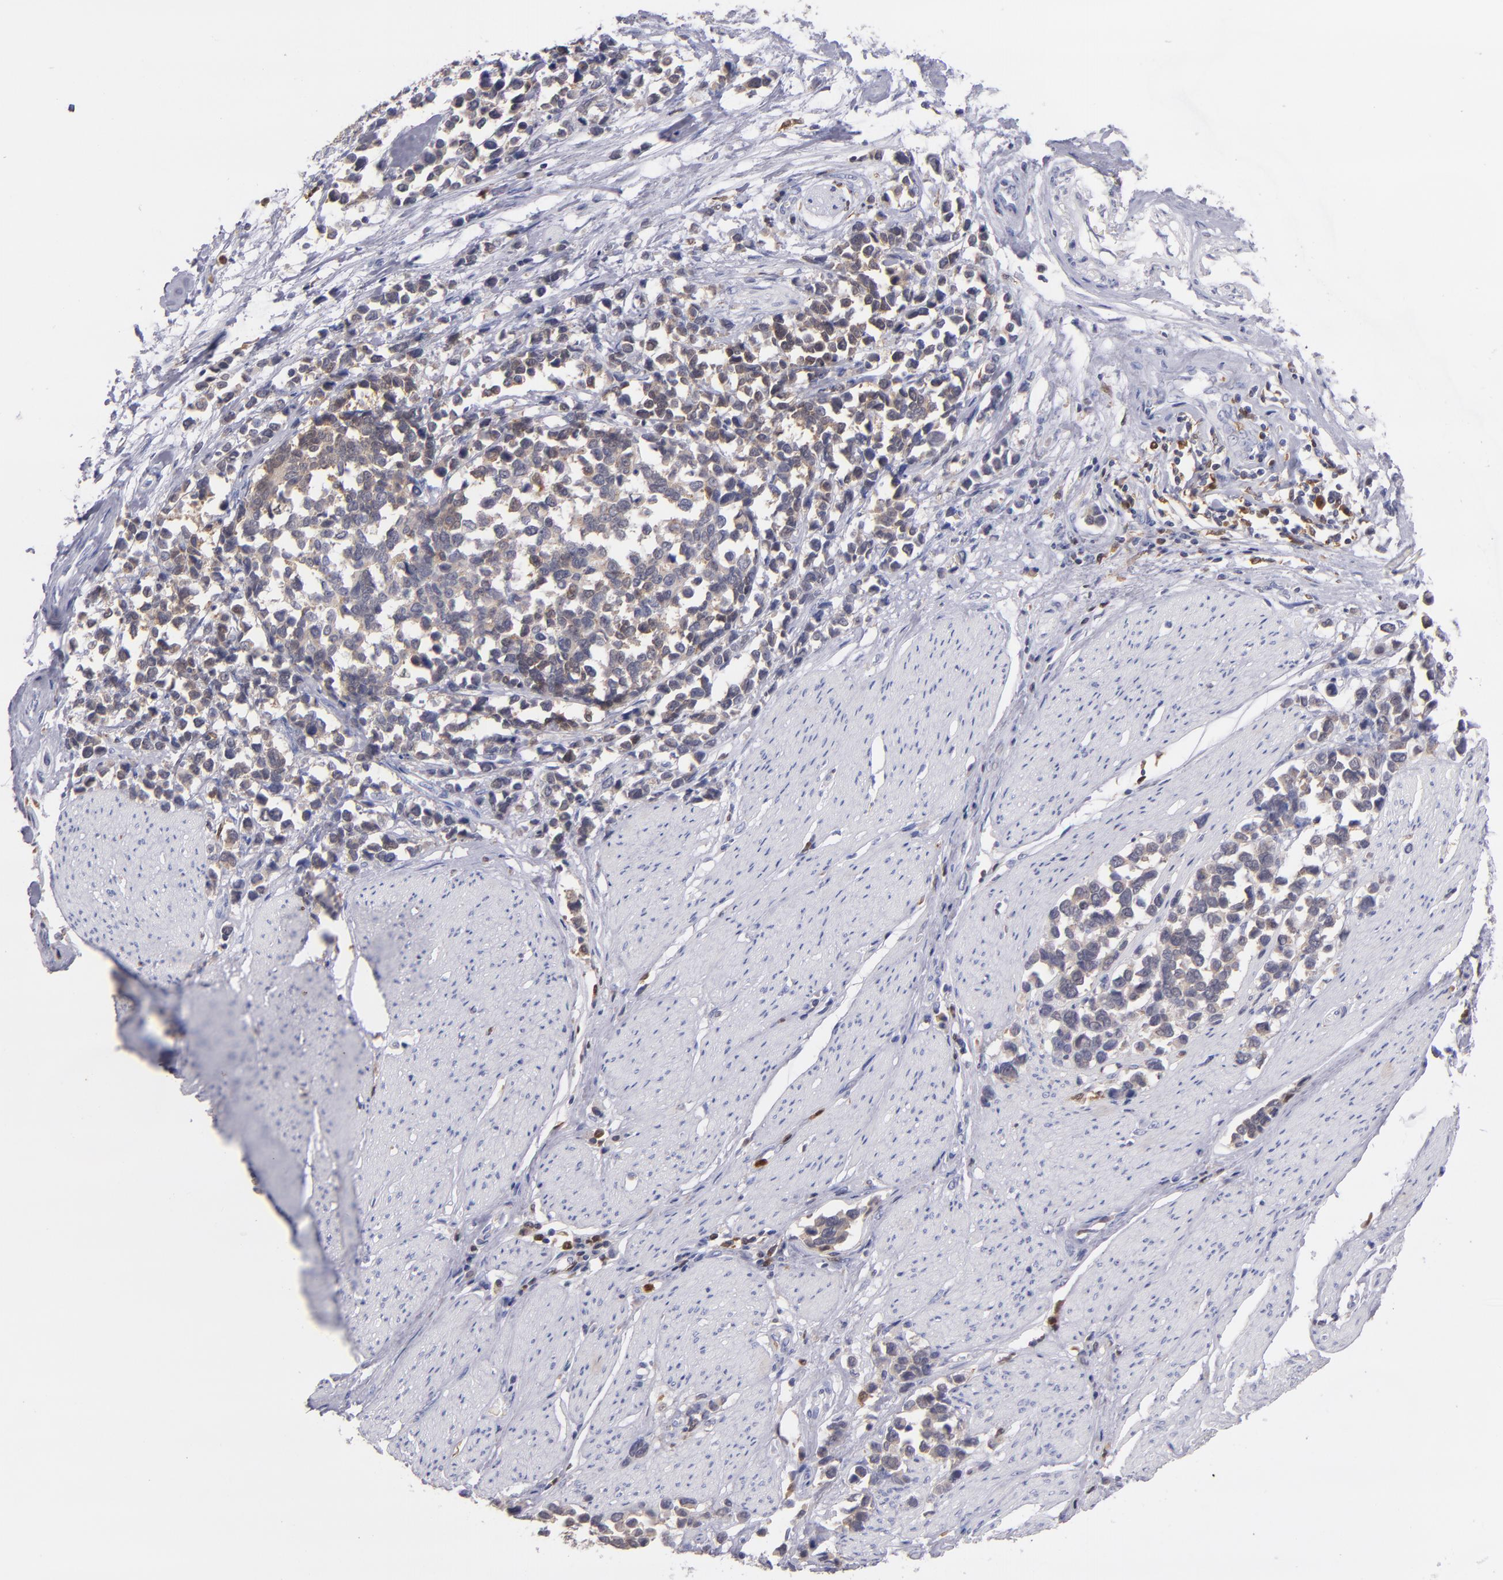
{"staining": {"intensity": "weak", "quantity": "25%-75%", "location": "cytoplasmic/membranous"}, "tissue": "stomach cancer", "cell_type": "Tumor cells", "image_type": "cancer", "snomed": [{"axis": "morphology", "description": "Adenocarcinoma, NOS"}, {"axis": "topography", "description": "Stomach, upper"}], "caption": "The image reveals immunohistochemical staining of adenocarcinoma (stomach). There is weak cytoplasmic/membranous expression is seen in approximately 25%-75% of tumor cells. (Stains: DAB in brown, nuclei in blue, Microscopy: brightfield microscopy at high magnification).", "gene": "PRKCD", "patient": {"sex": "male", "age": 71}}